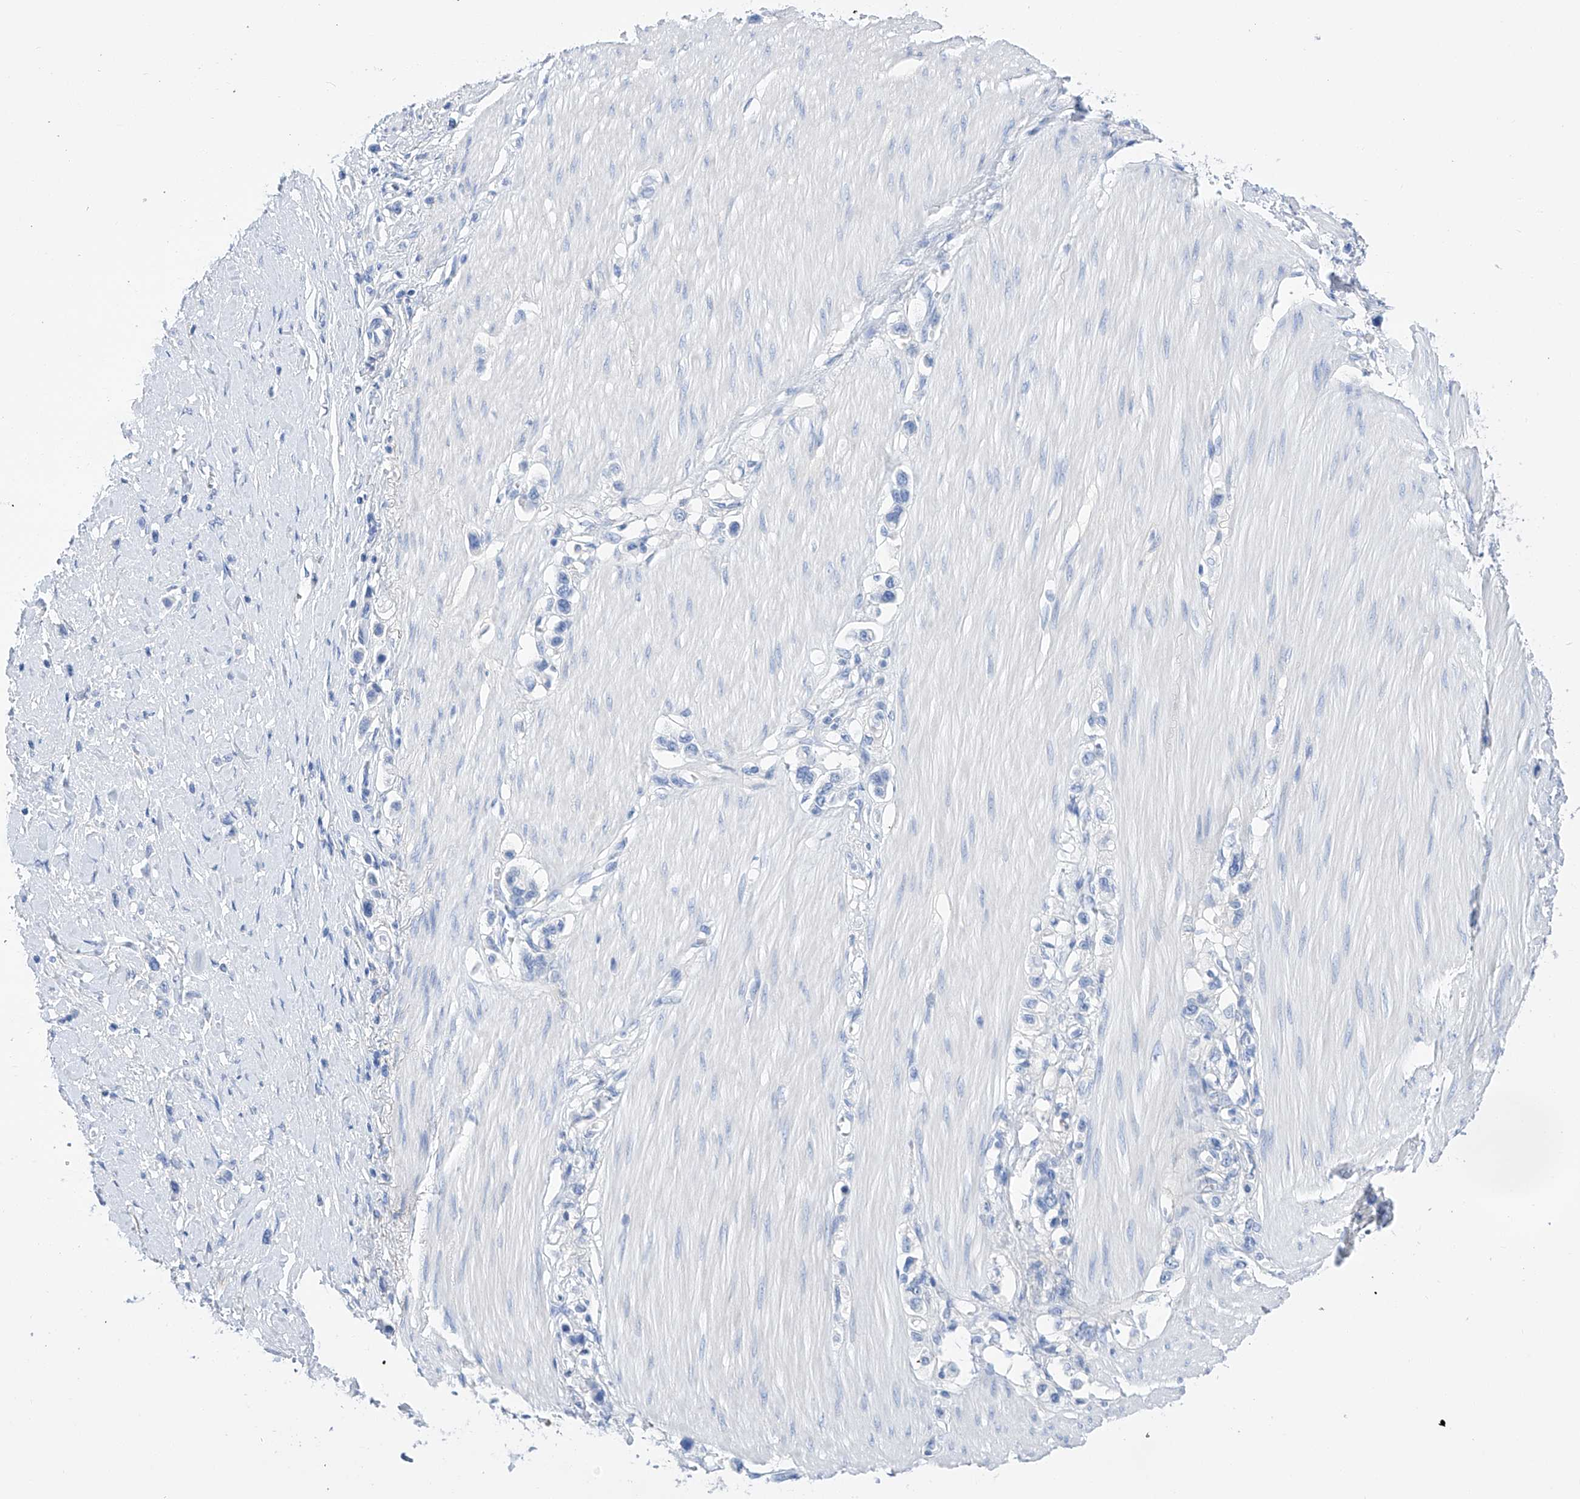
{"staining": {"intensity": "negative", "quantity": "none", "location": "none"}, "tissue": "stomach cancer", "cell_type": "Tumor cells", "image_type": "cancer", "snomed": [{"axis": "morphology", "description": "Adenocarcinoma, NOS"}, {"axis": "topography", "description": "Stomach"}], "caption": "Stomach cancer was stained to show a protein in brown. There is no significant positivity in tumor cells.", "gene": "FLG", "patient": {"sex": "female", "age": 65}}